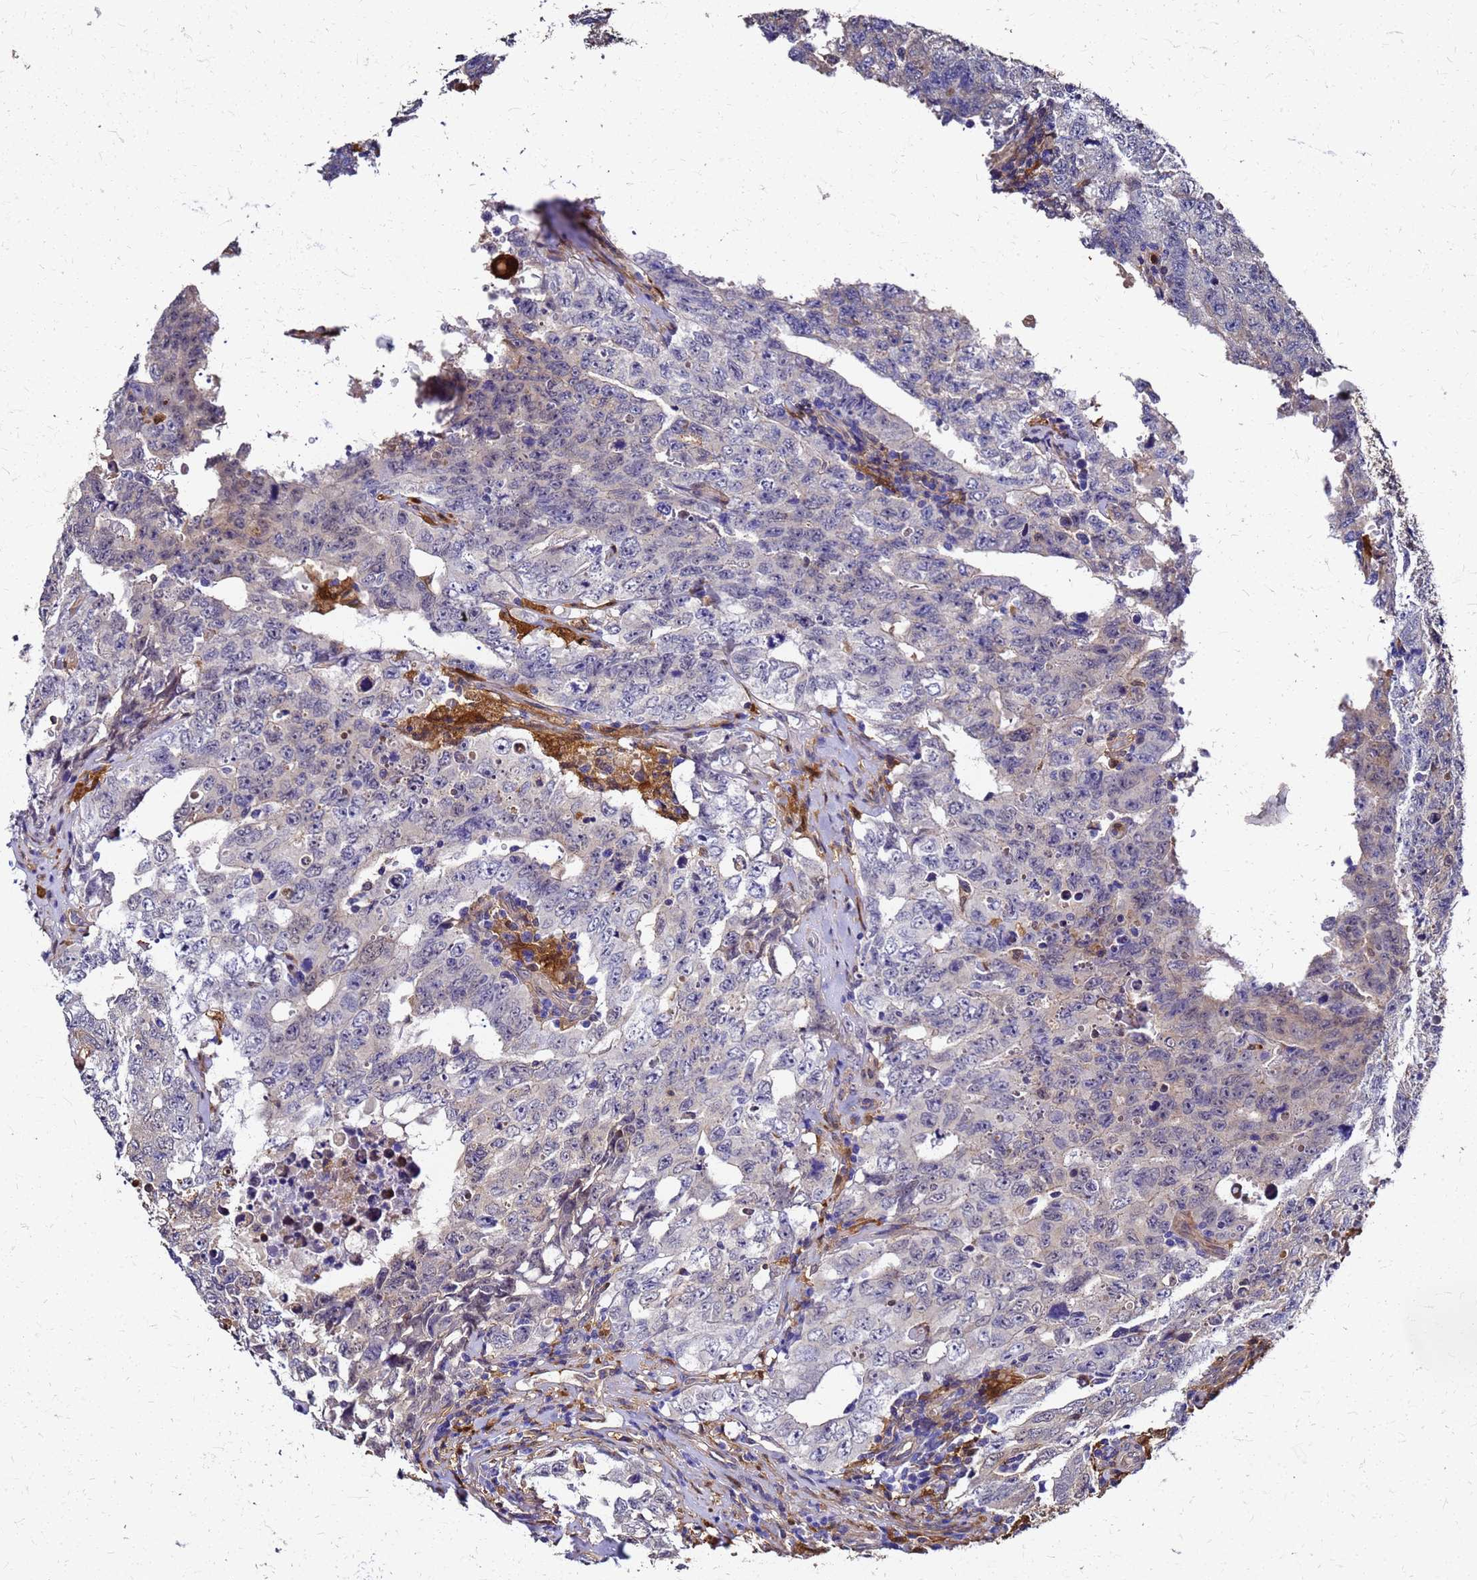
{"staining": {"intensity": "negative", "quantity": "none", "location": "none"}, "tissue": "testis cancer", "cell_type": "Tumor cells", "image_type": "cancer", "snomed": [{"axis": "morphology", "description": "Carcinoma, Embryonal, NOS"}, {"axis": "topography", "description": "Testis"}], "caption": "The immunohistochemistry (IHC) micrograph has no significant expression in tumor cells of testis cancer tissue.", "gene": "S100A11", "patient": {"sex": "male", "age": 26}}